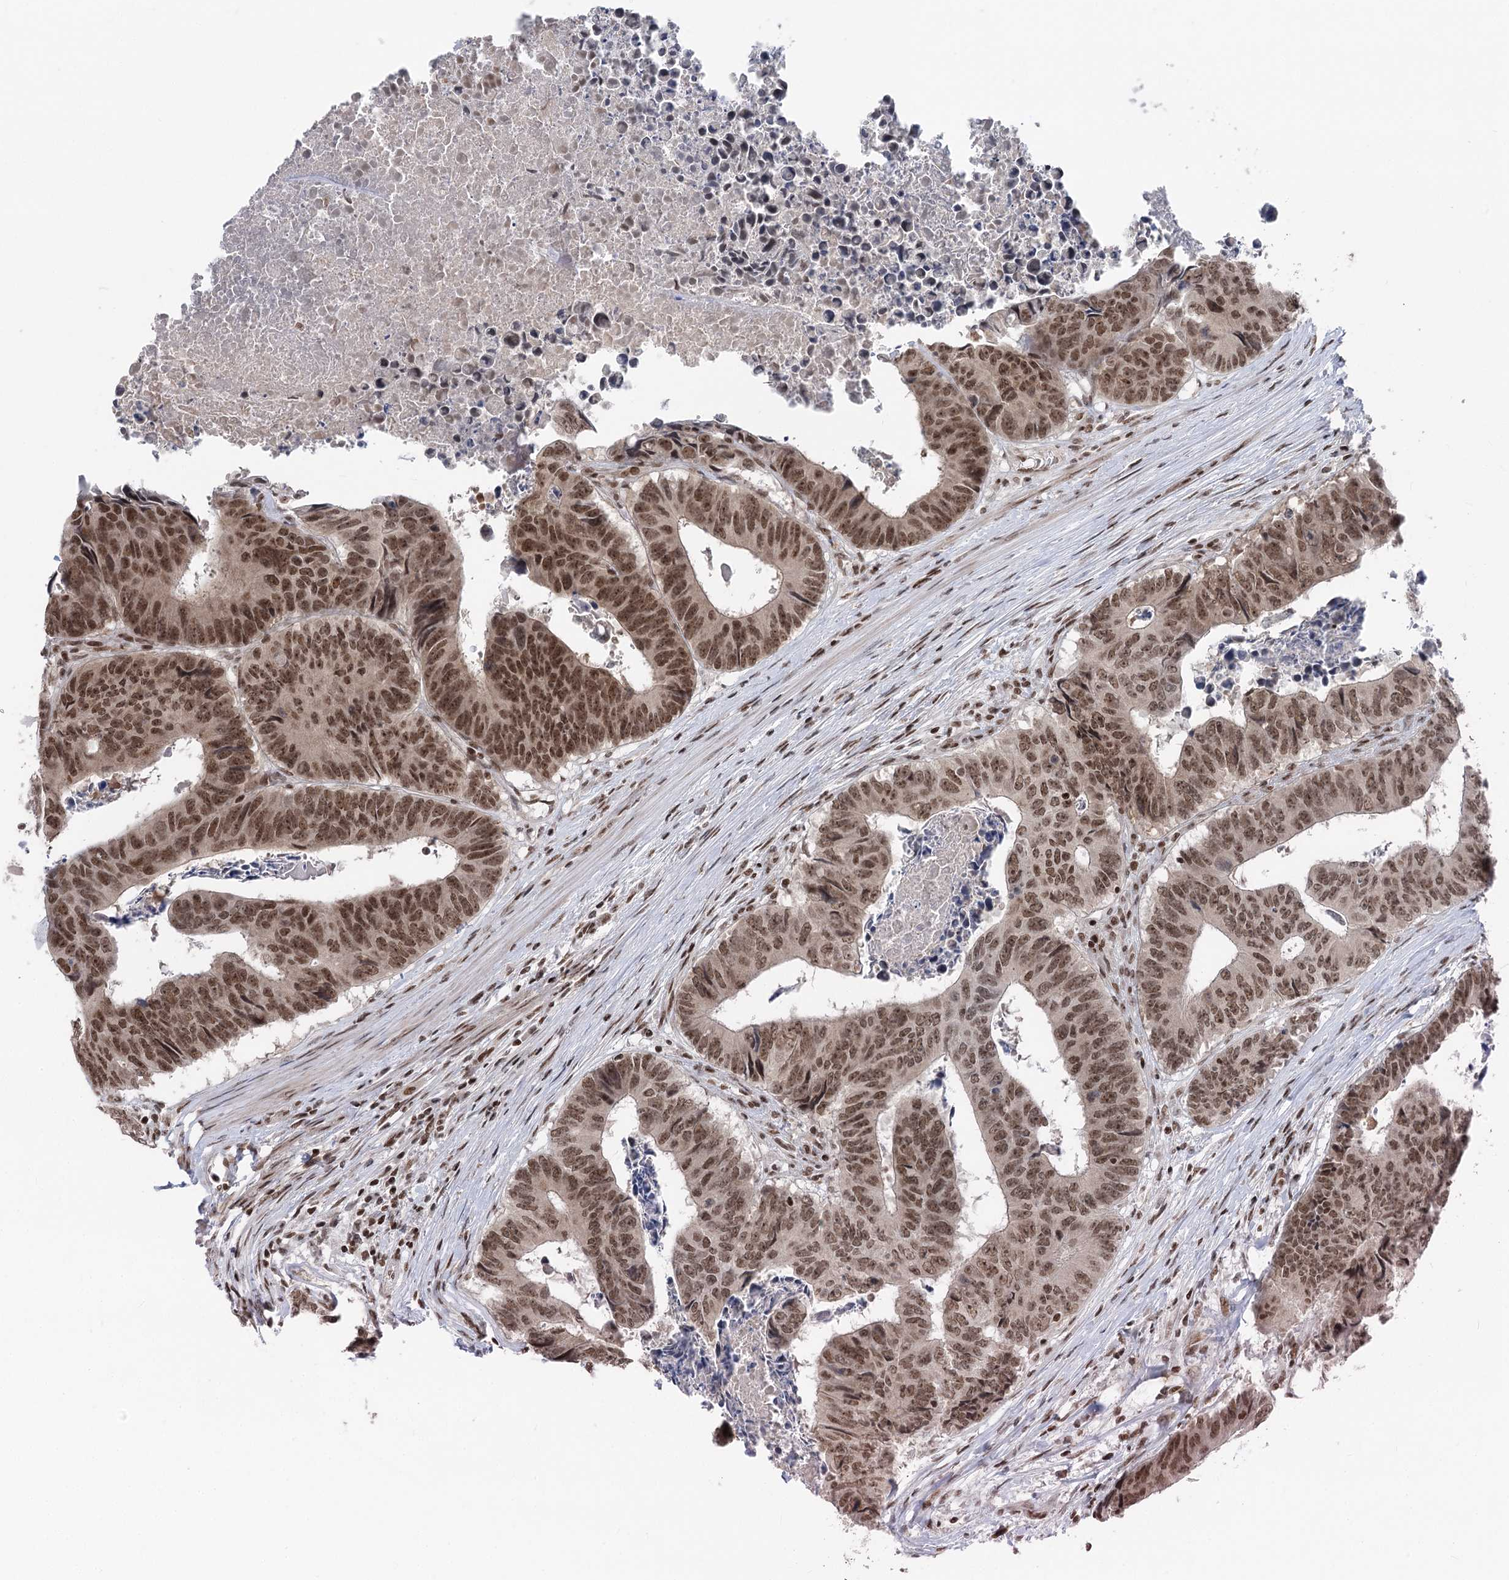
{"staining": {"intensity": "moderate", "quantity": ">75%", "location": "nuclear"}, "tissue": "colorectal cancer", "cell_type": "Tumor cells", "image_type": "cancer", "snomed": [{"axis": "morphology", "description": "Adenocarcinoma, NOS"}, {"axis": "topography", "description": "Rectum"}], "caption": "Immunohistochemical staining of human colorectal cancer displays medium levels of moderate nuclear expression in about >75% of tumor cells.", "gene": "CGGBP1", "patient": {"sex": "male", "age": 84}}